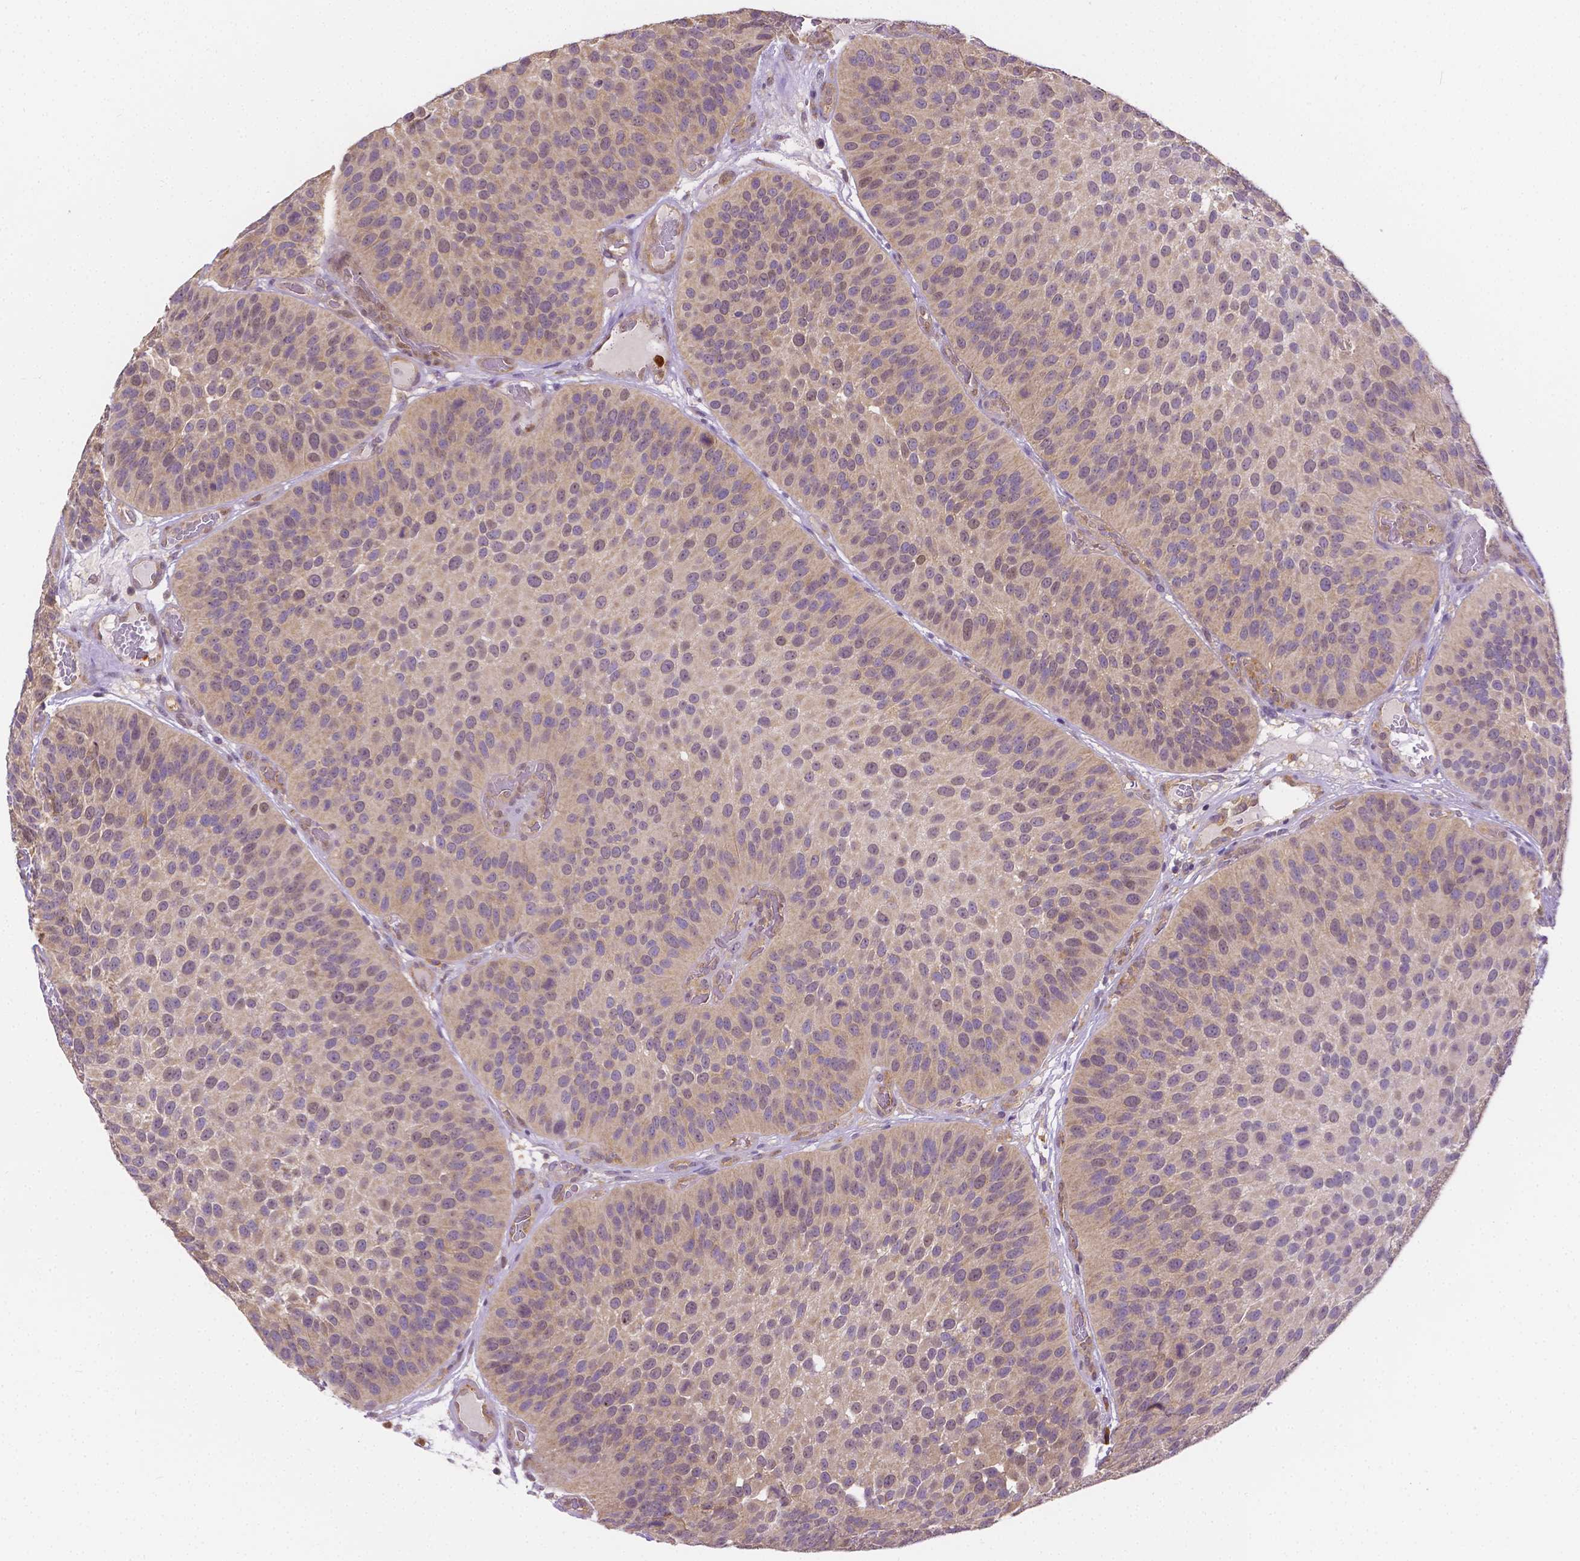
{"staining": {"intensity": "negative", "quantity": "none", "location": "none"}, "tissue": "urothelial cancer", "cell_type": "Tumor cells", "image_type": "cancer", "snomed": [{"axis": "morphology", "description": "Urothelial carcinoma, Low grade"}, {"axis": "topography", "description": "Urinary bladder"}], "caption": "Photomicrograph shows no protein positivity in tumor cells of low-grade urothelial carcinoma tissue.", "gene": "ZNRD2", "patient": {"sex": "male", "age": 76}}